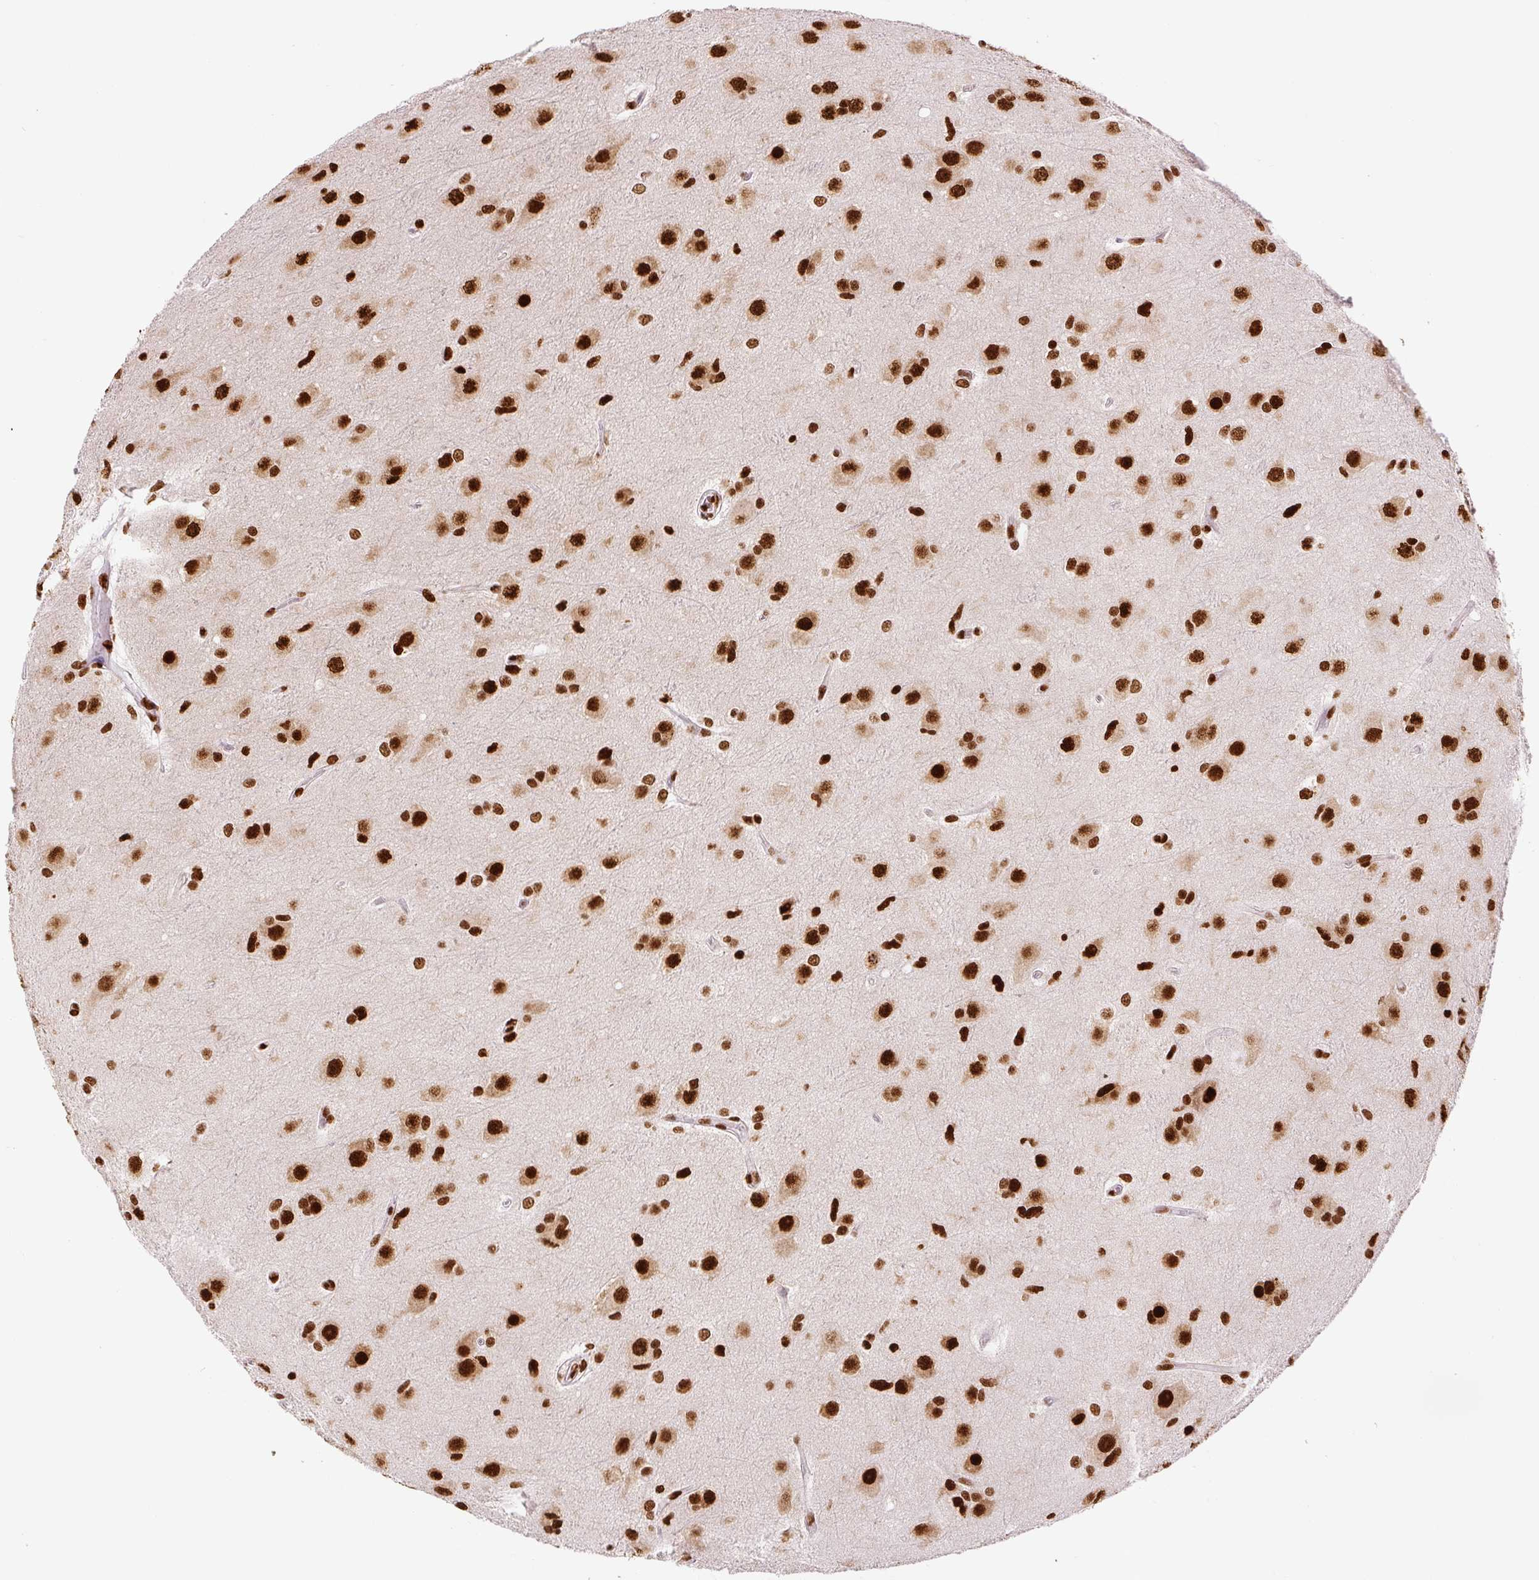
{"staining": {"intensity": "strong", "quantity": ">75%", "location": "nuclear"}, "tissue": "glioma", "cell_type": "Tumor cells", "image_type": "cancer", "snomed": [{"axis": "morphology", "description": "Glioma, malignant, High grade"}, {"axis": "topography", "description": "Brain"}], "caption": "The photomicrograph exhibits immunohistochemical staining of glioma. There is strong nuclear staining is identified in about >75% of tumor cells.", "gene": "FUS", "patient": {"sex": "male", "age": 53}}